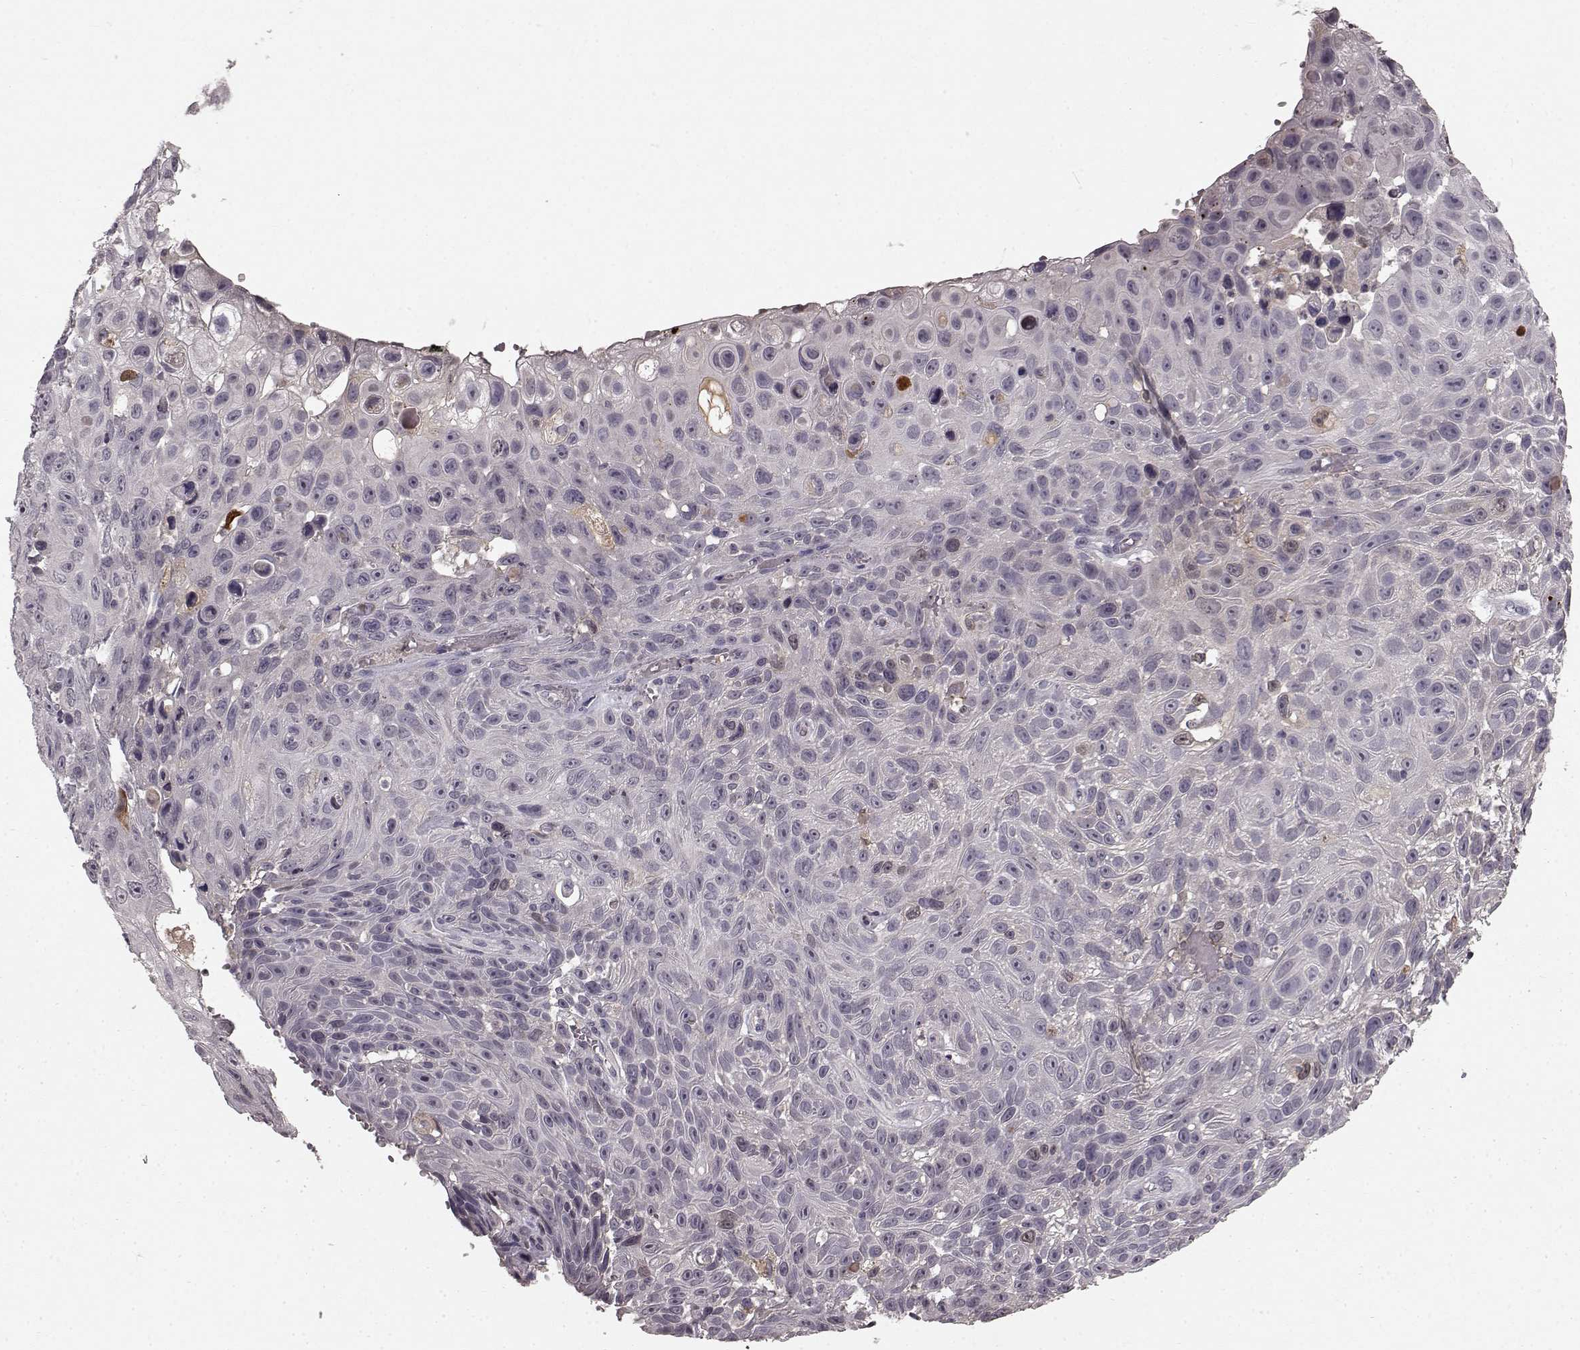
{"staining": {"intensity": "negative", "quantity": "none", "location": "none"}, "tissue": "skin cancer", "cell_type": "Tumor cells", "image_type": "cancer", "snomed": [{"axis": "morphology", "description": "Squamous cell carcinoma, NOS"}, {"axis": "topography", "description": "Skin"}], "caption": "A histopathology image of human skin cancer is negative for staining in tumor cells.", "gene": "SLC22A18", "patient": {"sex": "male", "age": 82}}